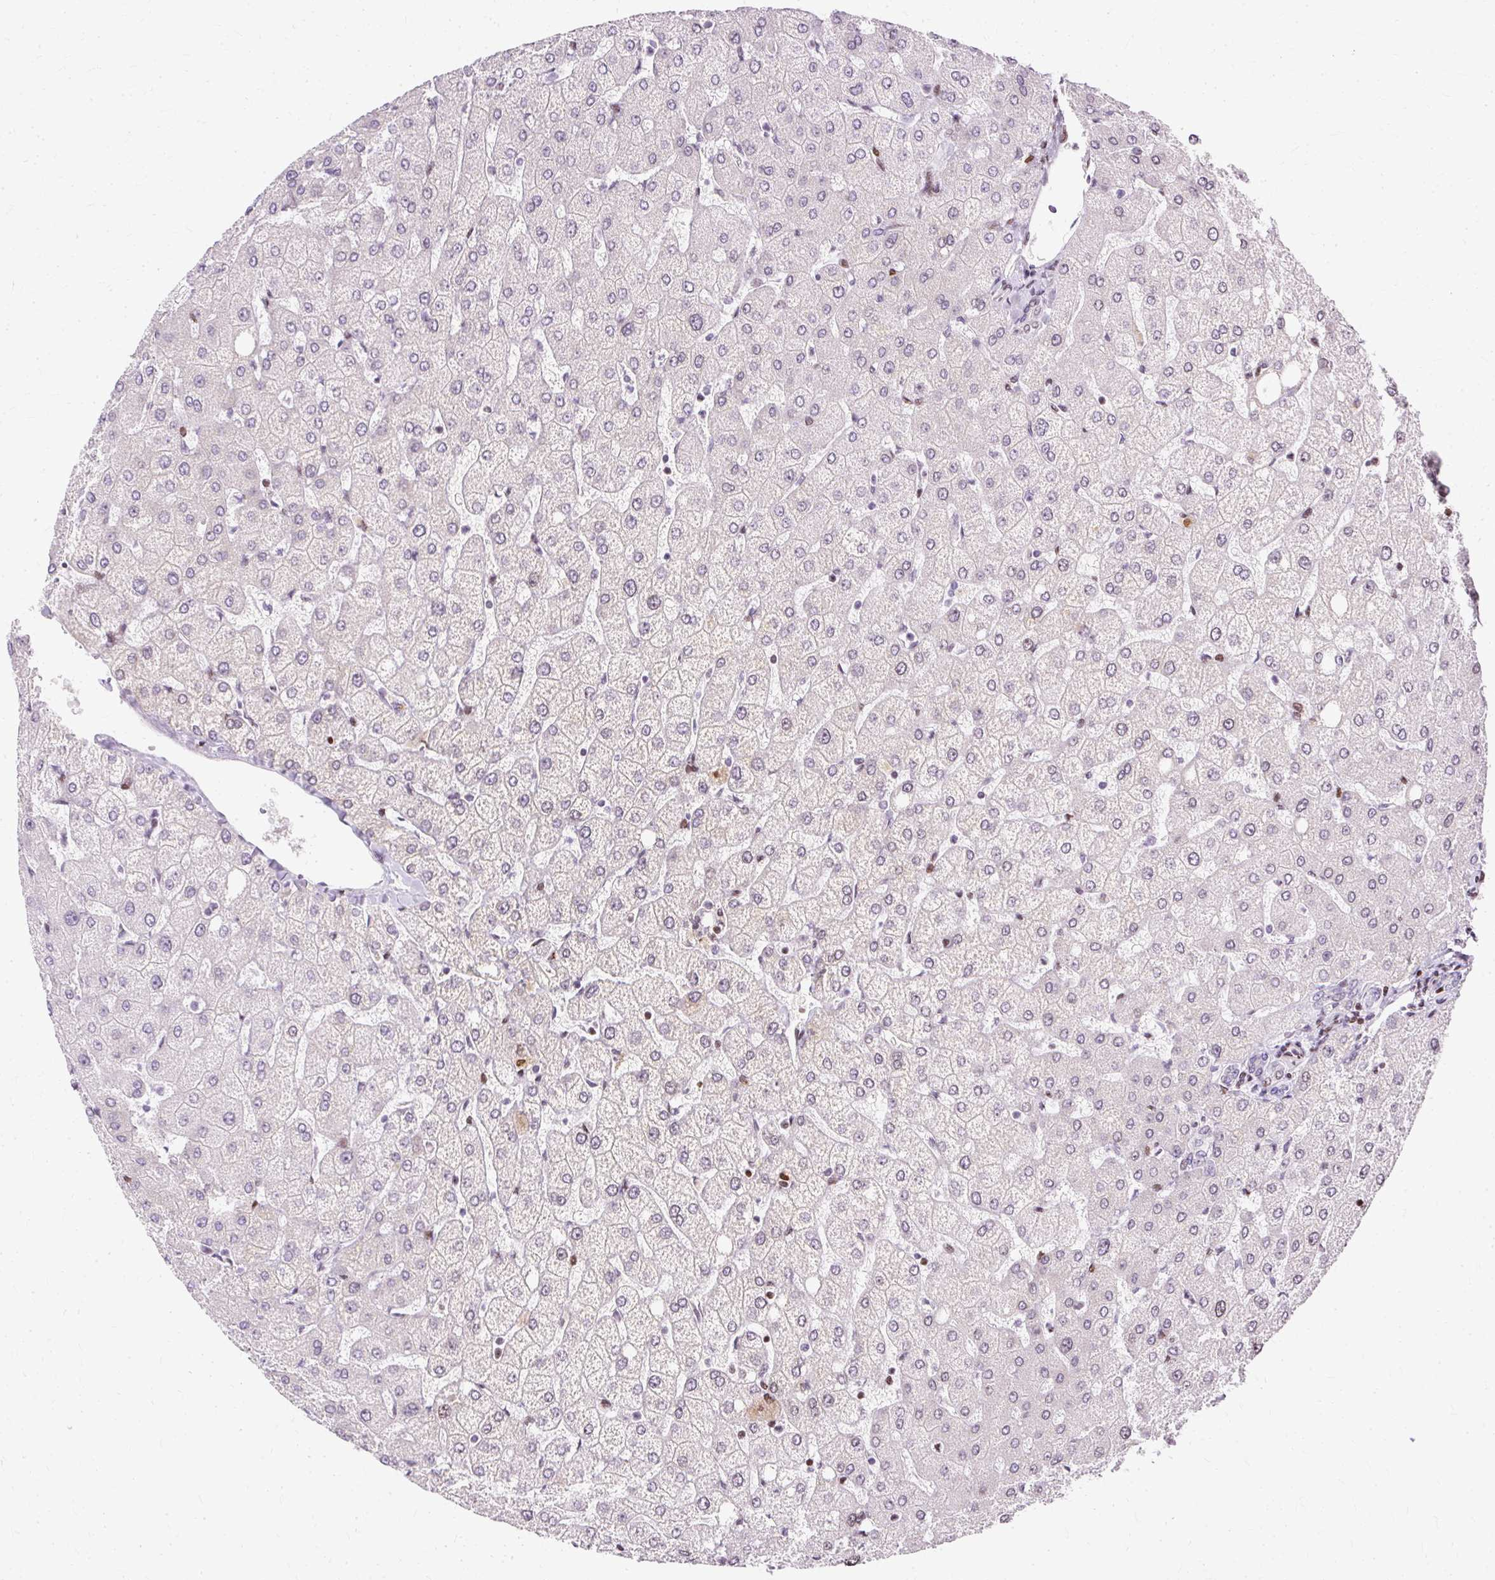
{"staining": {"intensity": "moderate", "quantity": "25%-75%", "location": "nuclear"}, "tissue": "liver", "cell_type": "Cholangiocytes", "image_type": "normal", "snomed": [{"axis": "morphology", "description": "Normal tissue, NOS"}, {"axis": "topography", "description": "Liver"}], "caption": "This histopathology image demonstrates immunohistochemistry staining of unremarkable liver, with medium moderate nuclear staining in about 25%-75% of cholangiocytes.", "gene": "TMEM177", "patient": {"sex": "female", "age": 54}}